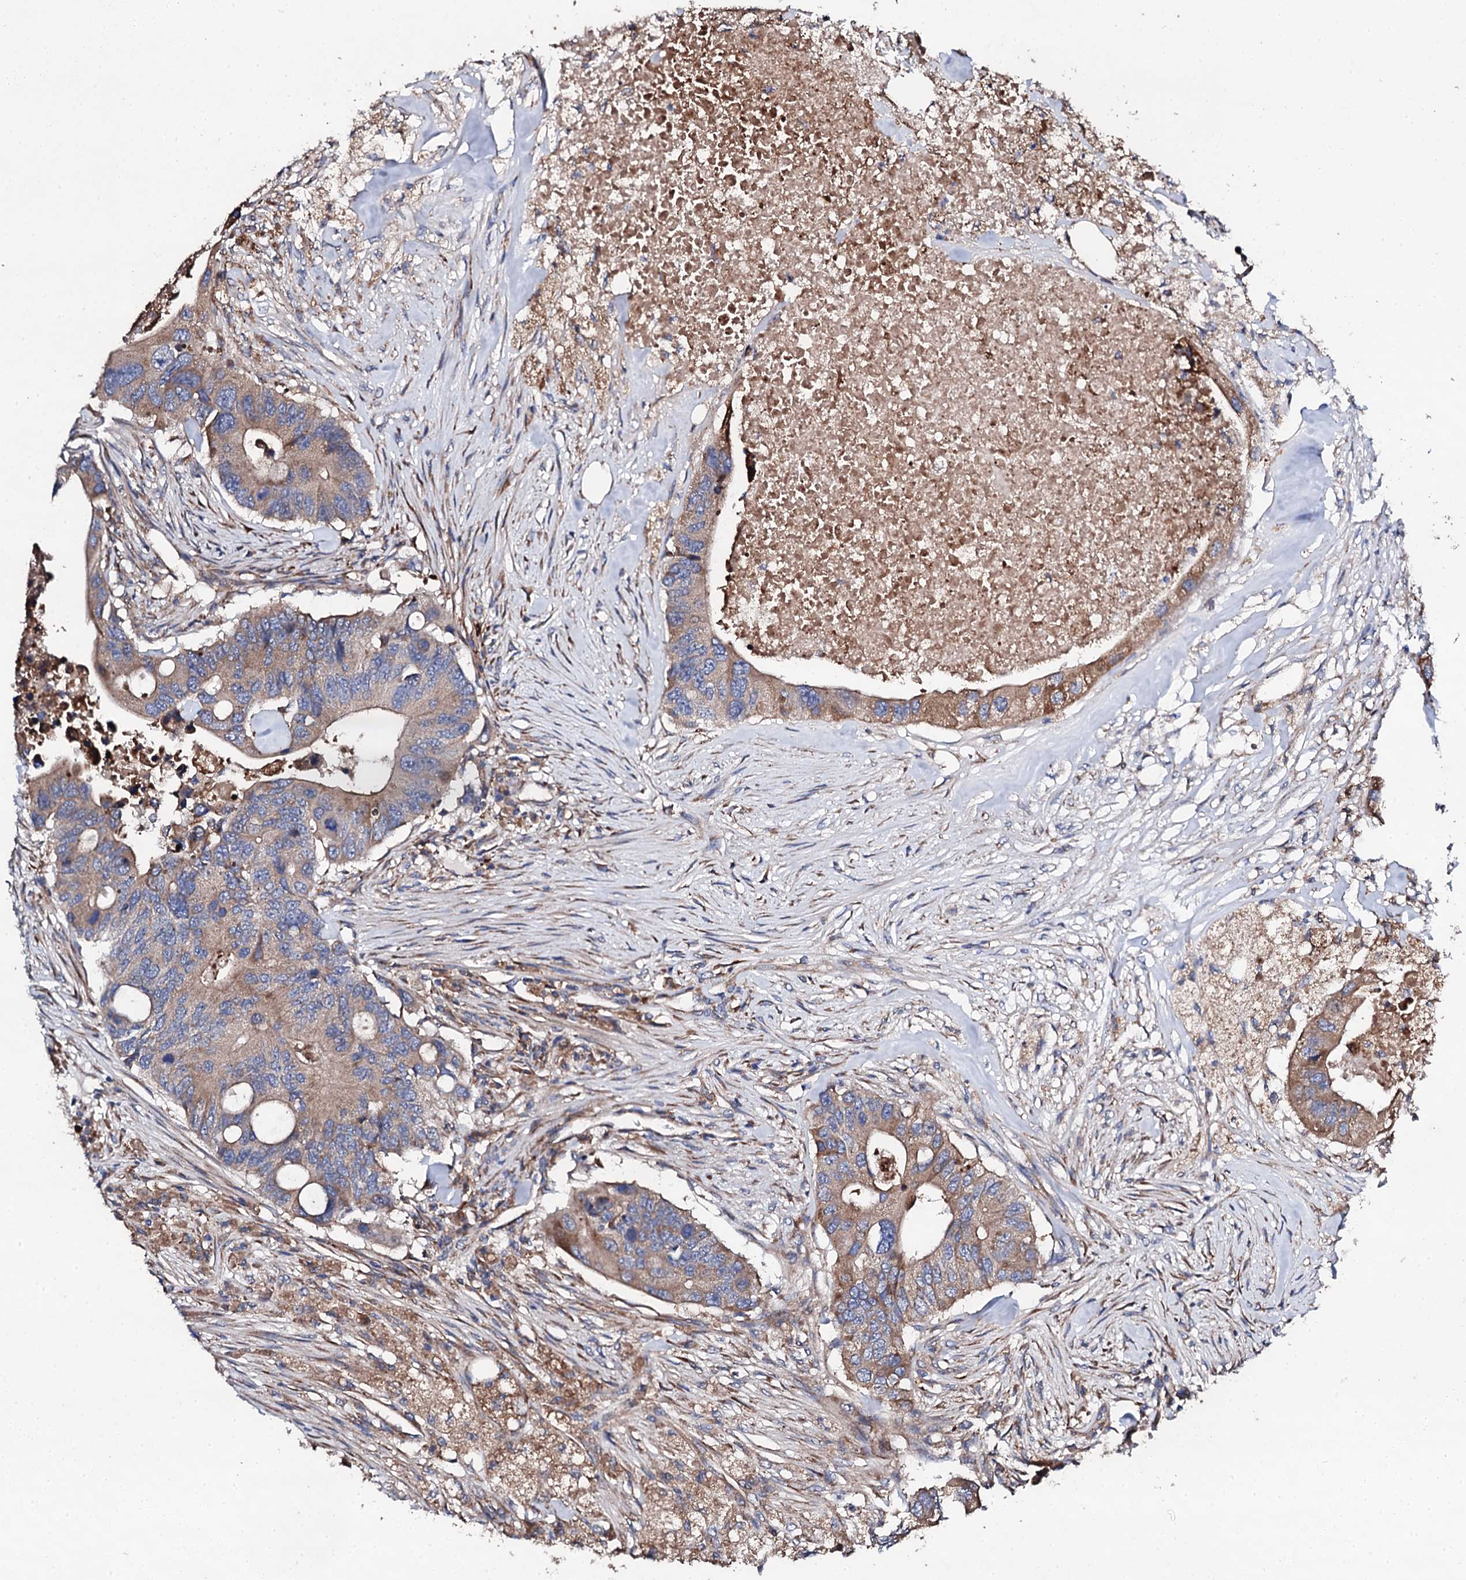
{"staining": {"intensity": "moderate", "quantity": "25%-75%", "location": "cytoplasmic/membranous"}, "tissue": "colorectal cancer", "cell_type": "Tumor cells", "image_type": "cancer", "snomed": [{"axis": "morphology", "description": "Adenocarcinoma, NOS"}, {"axis": "topography", "description": "Colon"}], "caption": "IHC image of human colorectal adenocarcinoma stained for a protein (brown), which exhibits medium levels of moderate cytoplasmic/membranous positivity in approximately 25%-75% of tumor cells.", "gene": "LIPT2", "patient": {"sex": "male", "age": 71}}